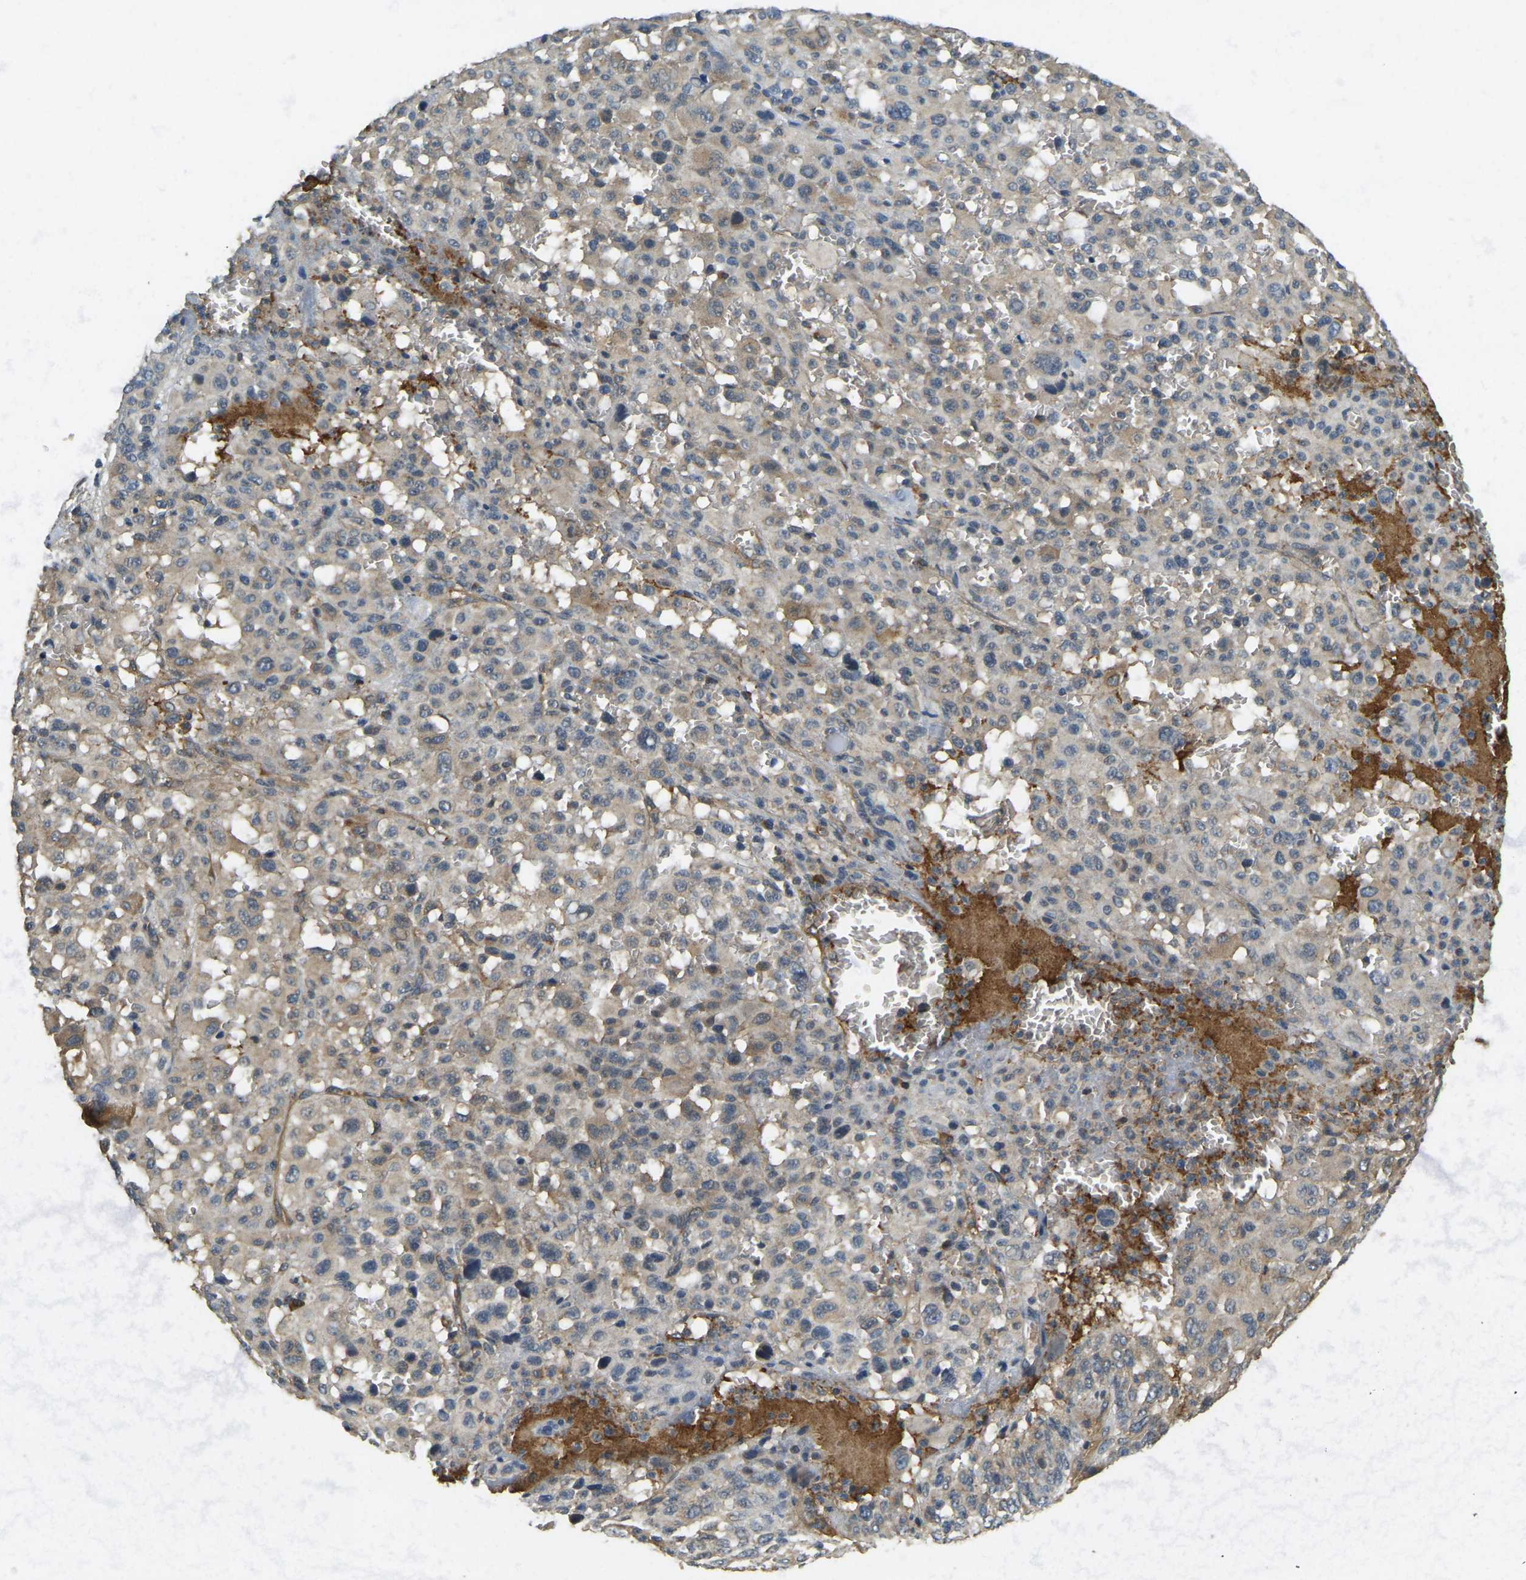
{"staining": {"intensity": "moderate", "quantity": "25%-75%", "location": "cytoplasmic/membranous"}, "tissue": "melanoma", "cell_type": "Tumor cells", "image_type": "cancer", "snomed": [{"axis": "morphology", "description": "Malignant melanoma, Metastatic site"}, {"axis": "topography", "description": "Skin"}], "caption": "Protein staining displays moderate cytoplasmic/membranous expression in about 25%-75% of tumor cells in malignant melanoma (metastatic site).", "gene": "ERGIC1", "patient": {"sex": "female", "age": 74}}